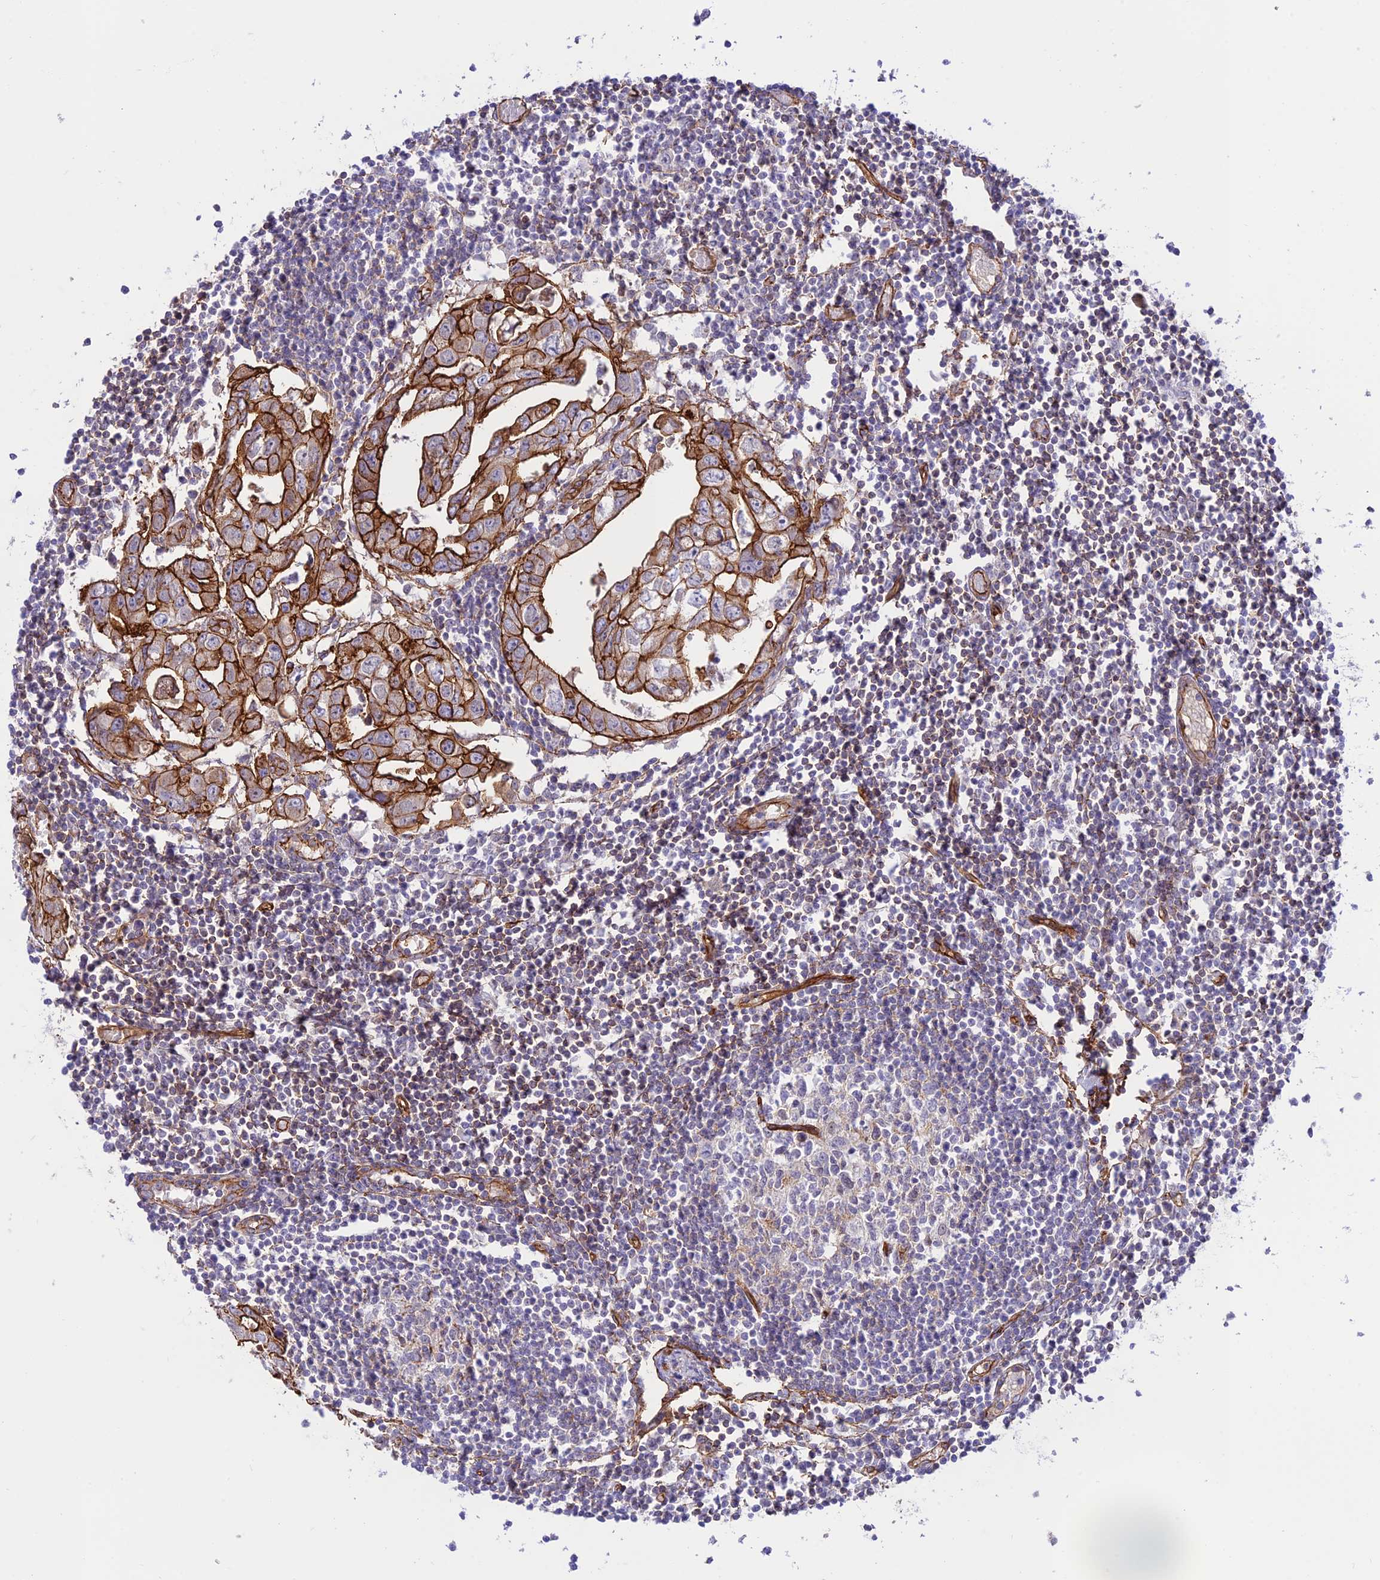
{"staining": {"intensity": "weak", "quantity": "<25%", "location": "cytoplasmic/membranous"}, "tissue": "lymph node", "cell_type": "Germinal center cells", "image_type": "normal", "snomed": [{"axis": "morphology", "description": "Normal tissue, NOS"}, {"axis": "topography", "description": "Lymph node"}], "caption": "IHC micrograph of unremarkable human lymph node stained for a protein (brown), which shows no staining in germinal center cells. The staining is performed using DAB (3,3'-diaminobenzidine) brown chromogen with nuclei counter-stained in using hematoxylin.", "gene": "YPEL5", "patient": {"sex": "female", "age": 11}}